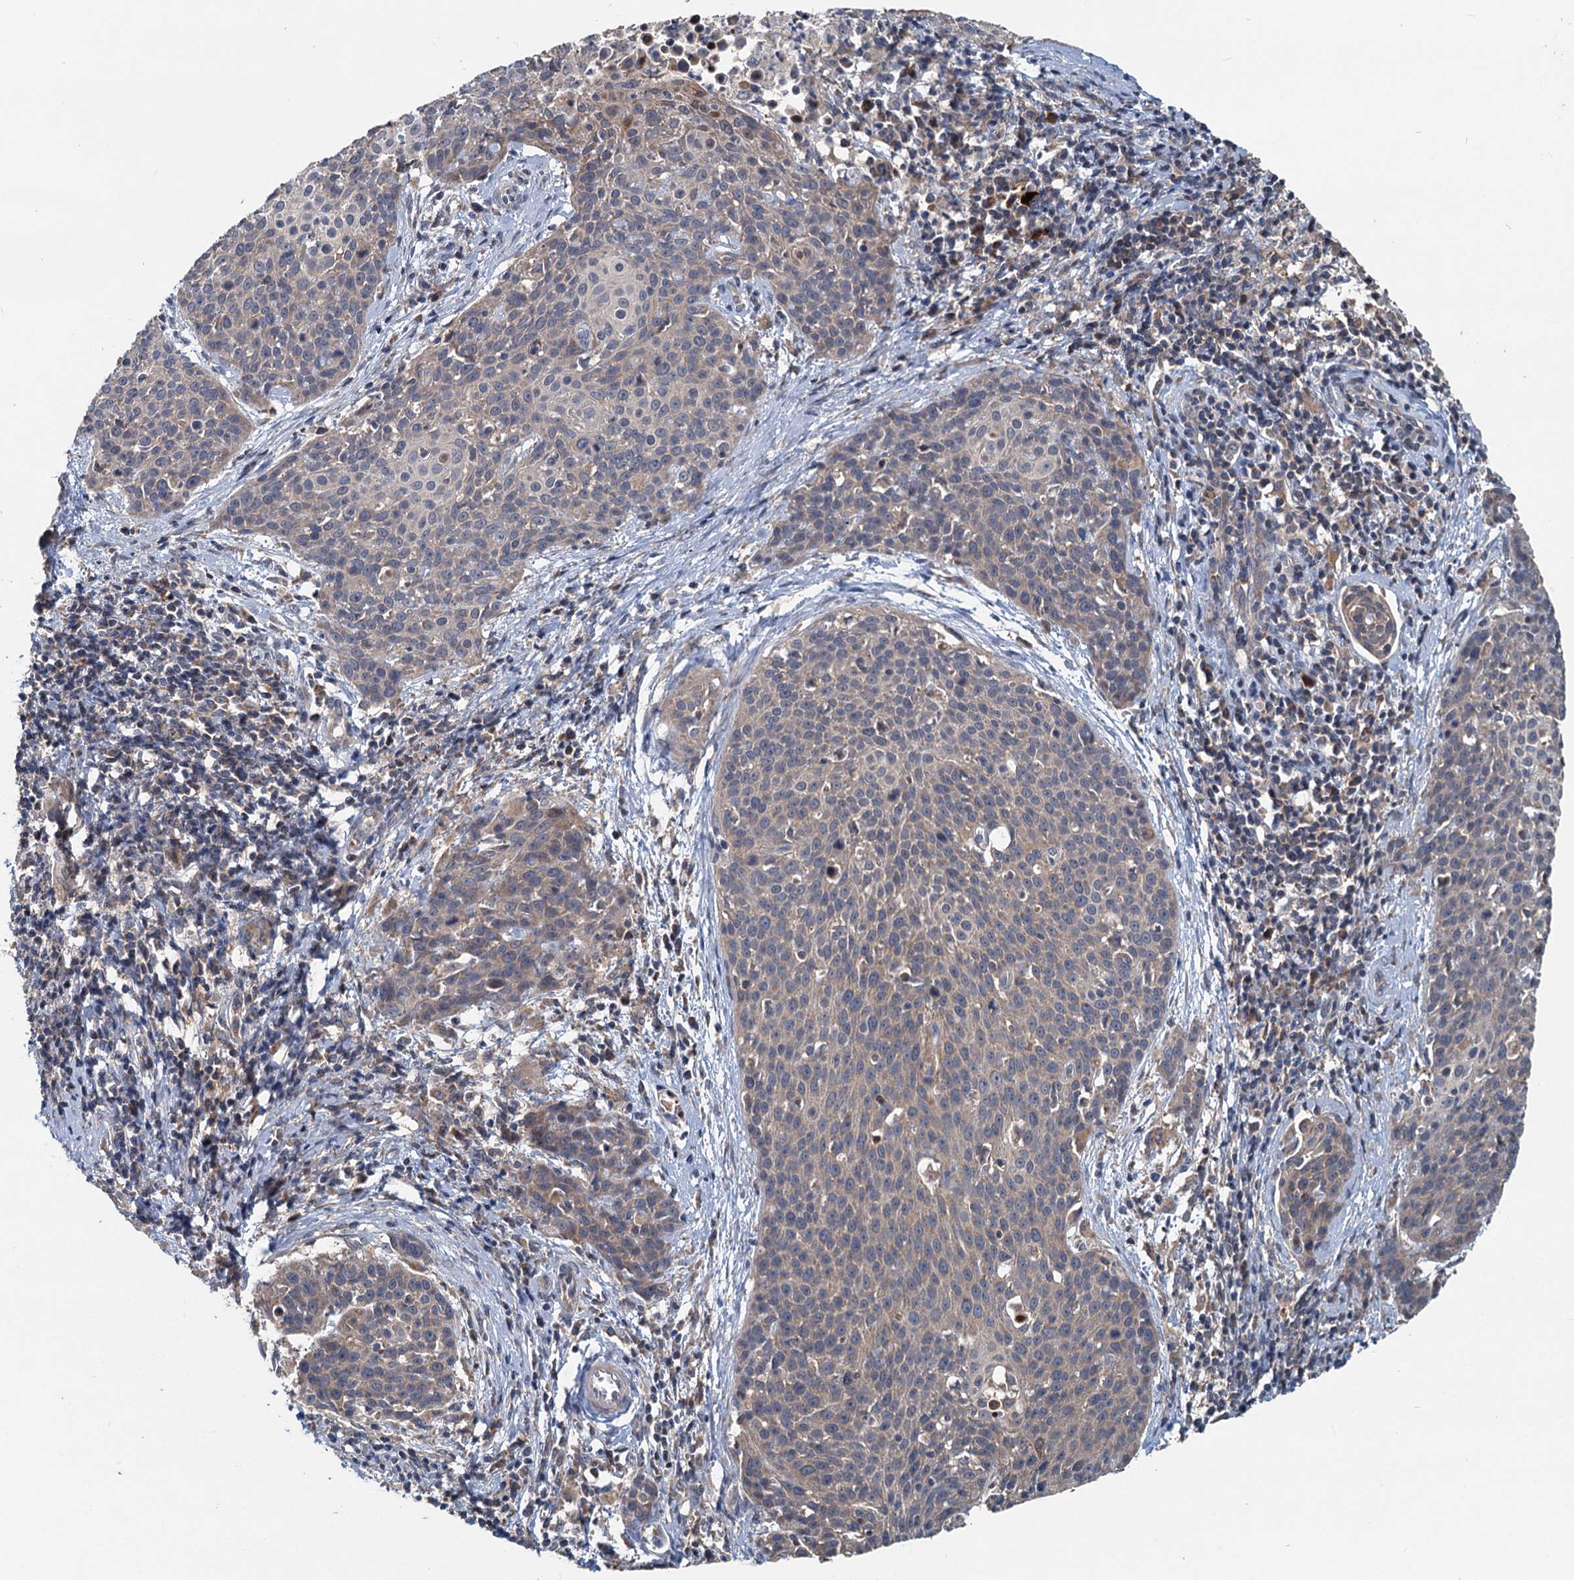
{"staining": {"intensity": "weak", "quantity": "<25%", "location": "cytoplasmic/membranous"}, "tissue": "cervical cancer", "cell_type": "Tumor cells", "image_type": "cancer", "snomed": [{"axis": "morphology", "description": "Squamous cell carcinoma, NOS"}, {"axis": "topography", "description": "Cervix"}], "caption": "Immunohistochemical staining of cervical cancer (squamous cell carcinoma) demonstrates no significant positivity in tumor cells.", "gene": "OTUB1", "patient": {"sex": "female", "age": 38}}